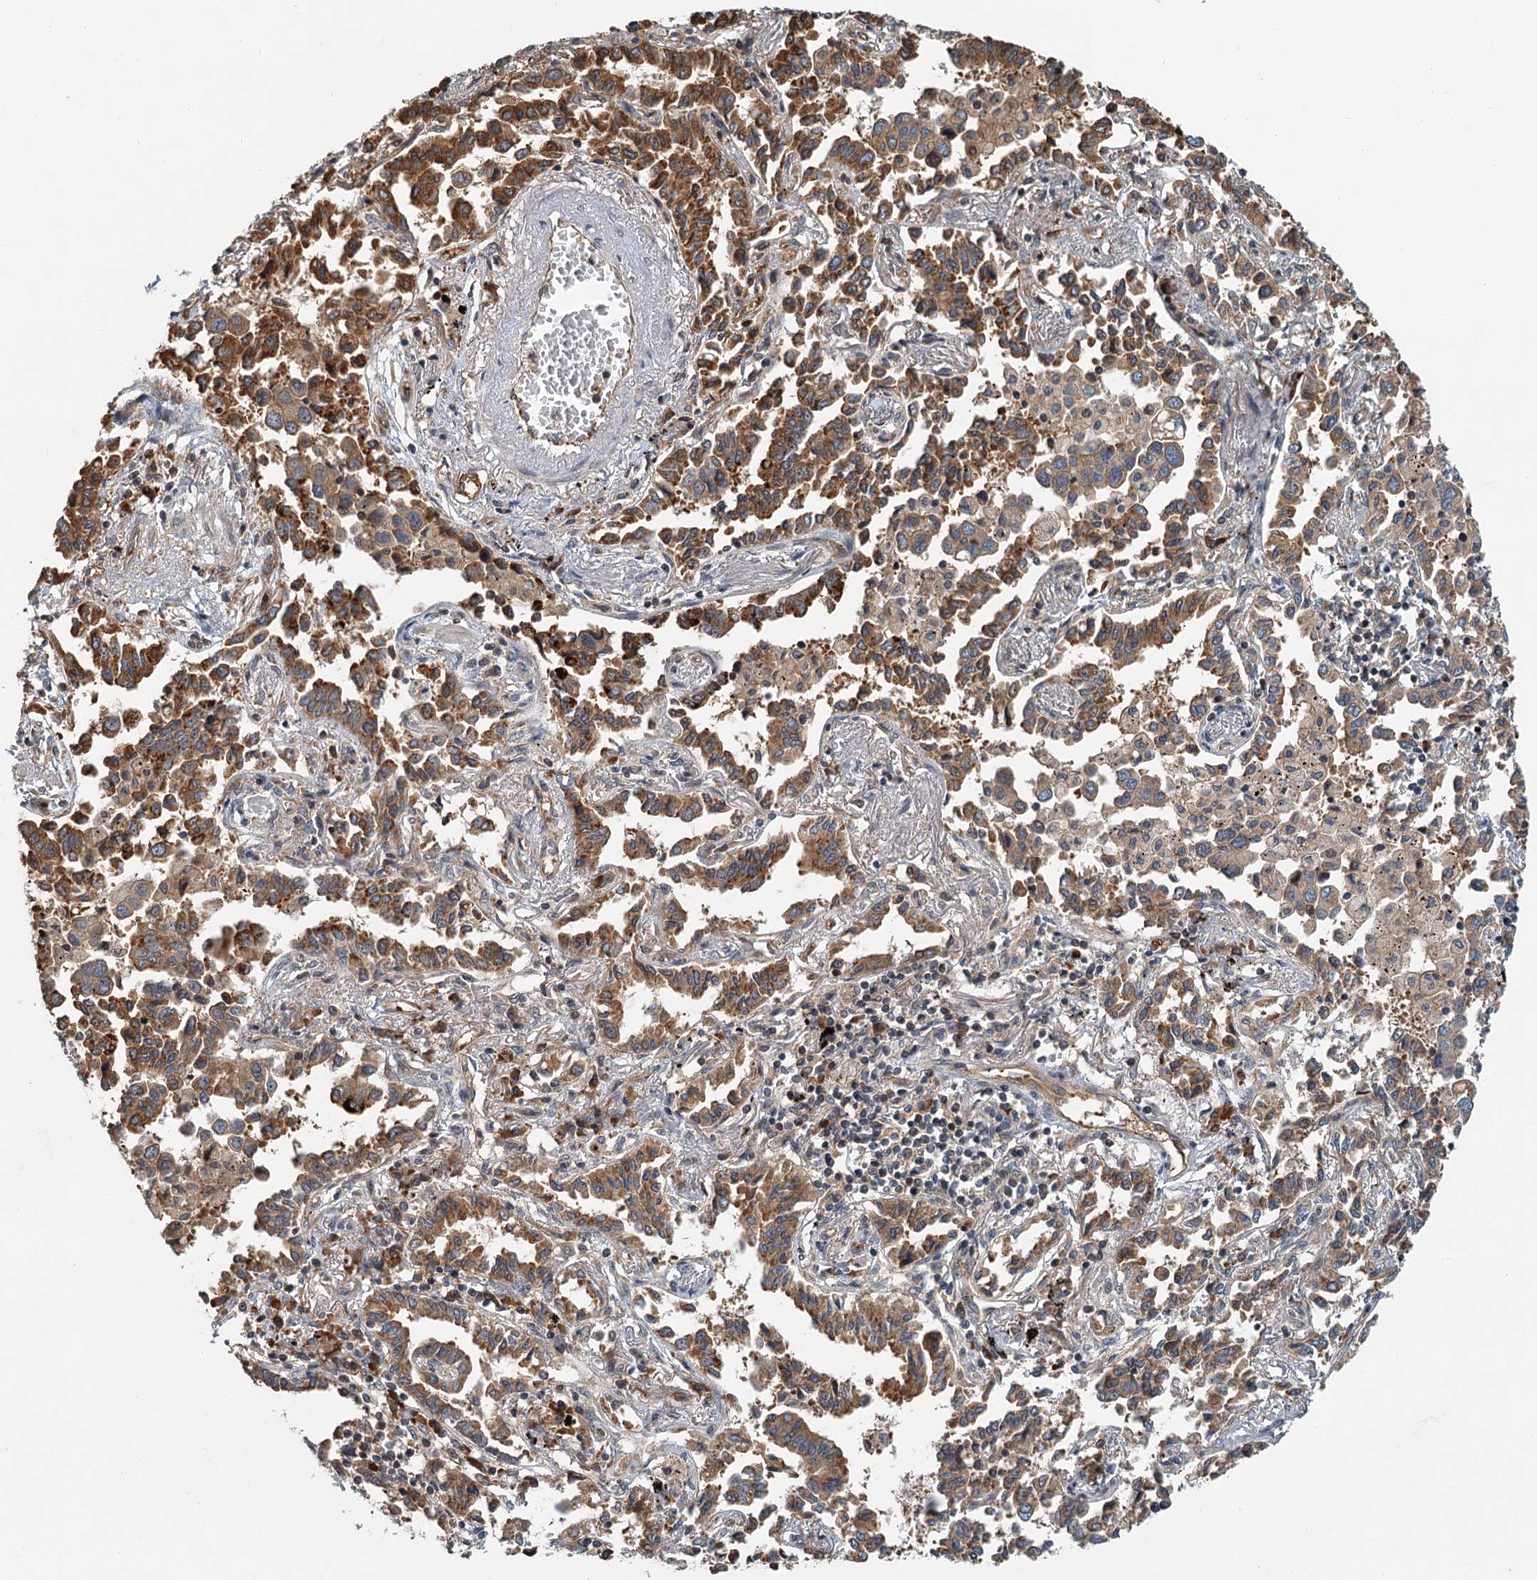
{"staining": {"intensity": "moderate", "quantity": ">75%", "location": "cytoplasmic/membranous"}, "tissue": "lung cancer", "cell_type": "Tumor cells", "image_type": "cancer", "snomed": [{"axis": "morphology", "description": "Adenocarcinoma, NOS"}, {"axis": "topography", "description": "Lung"}], "caption": "Protein analysis of lung cancer (adenocarcinoma) tissue demonstrates moderate cytoplasmic/membranous staining in about >75% of tumor cells.", "gene": "ZNF527", "patient": {"sex": "male", "age": 67}}